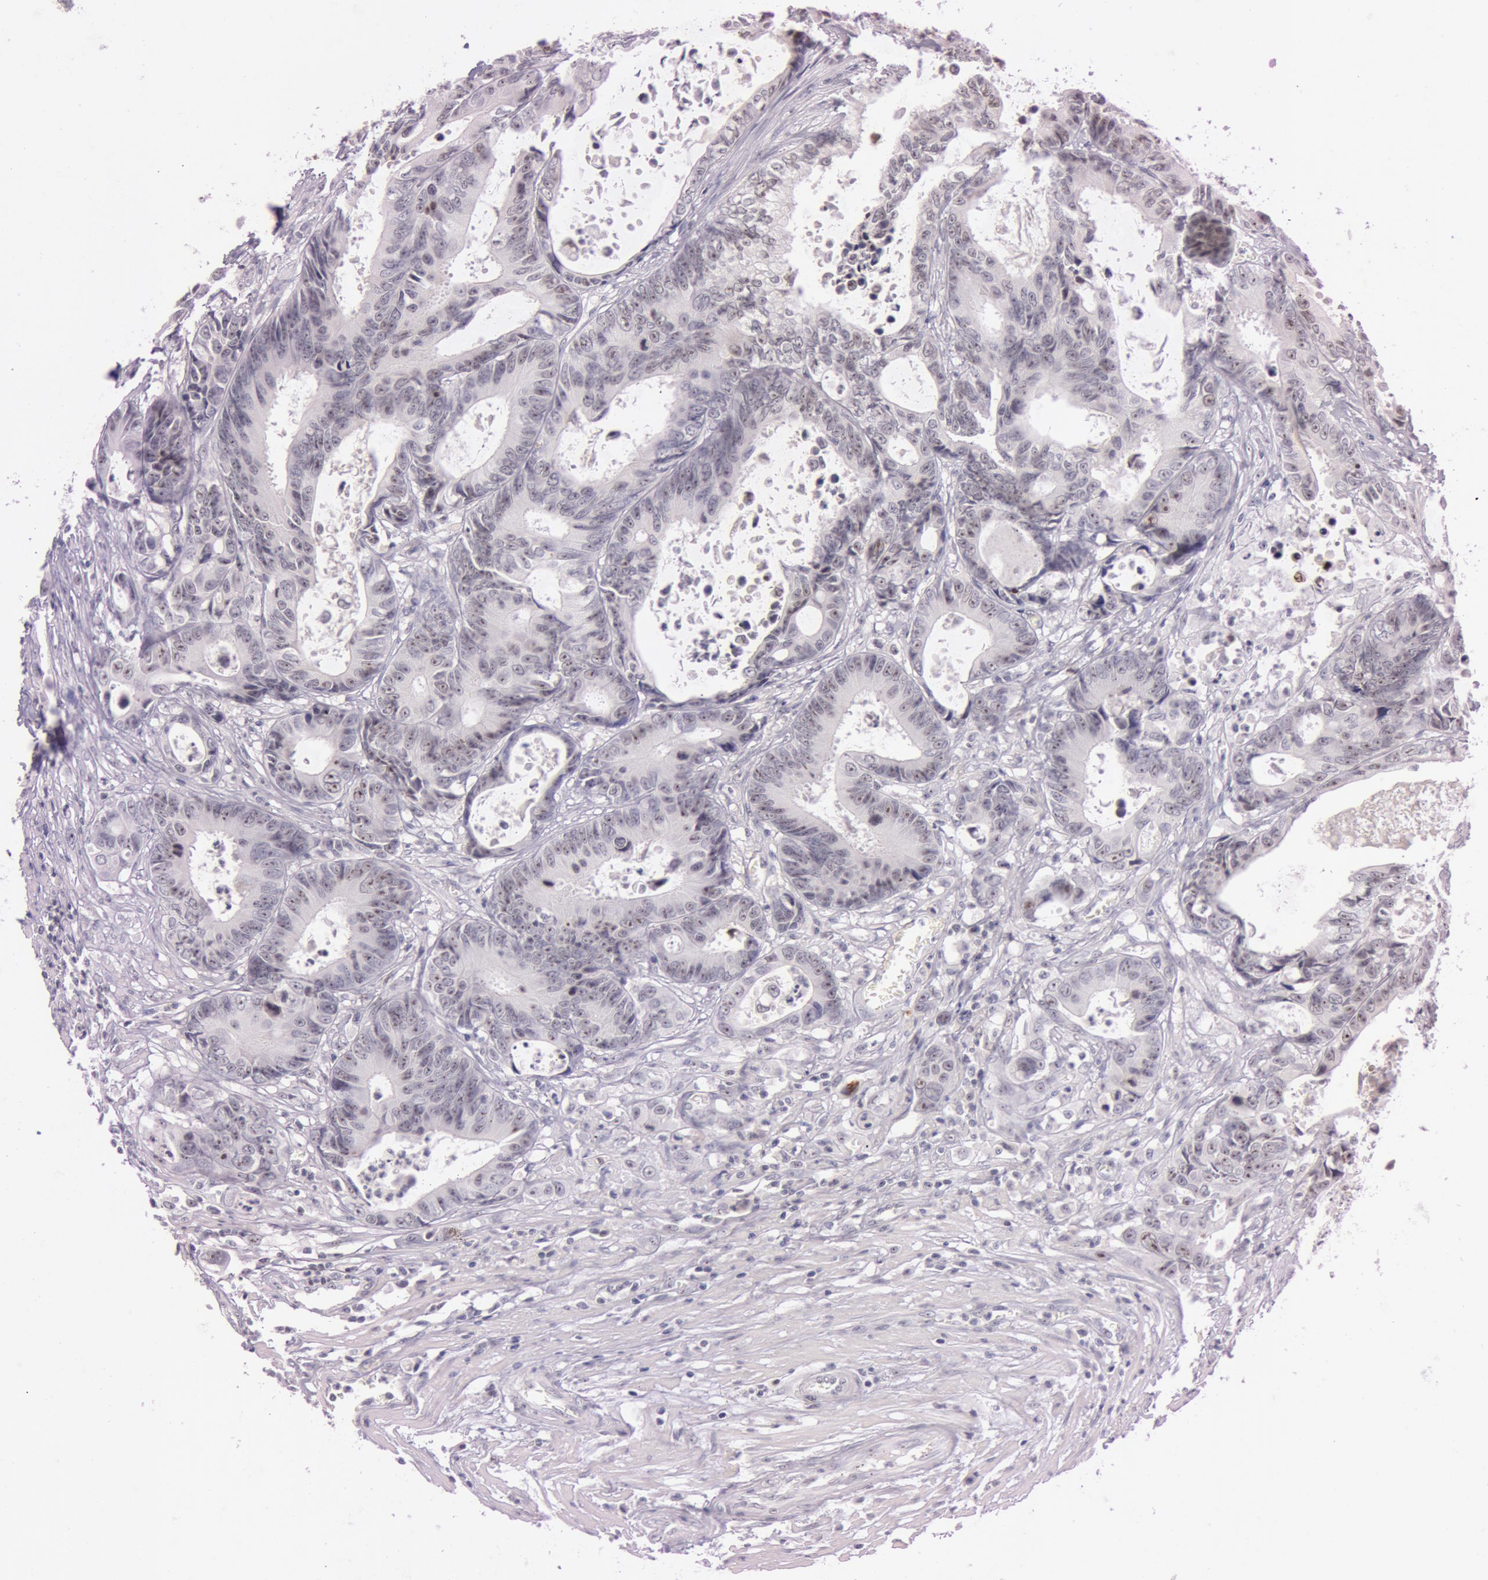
{"staining": {"intensity": "negative", "quantity": "none", "location": "none"}, "tissue": "colorectal cancer", "cell_type": "Tumor cells", "image_type": "cancer", "snomed": [{"axis": "morphology", "description": "Adenocarcinoma, NOS"}, {"axis": "topography", "description": "Rectum"}], "caption": "Adenocarcinoma (colorectal) was stained to show a protein in brown. There is no significant expression in tumor cells. (Immunohistochemistry, brightfield microscopy, high magnification).", "gene": "FBL", "patient": {"sex": "female", "age": 98}}